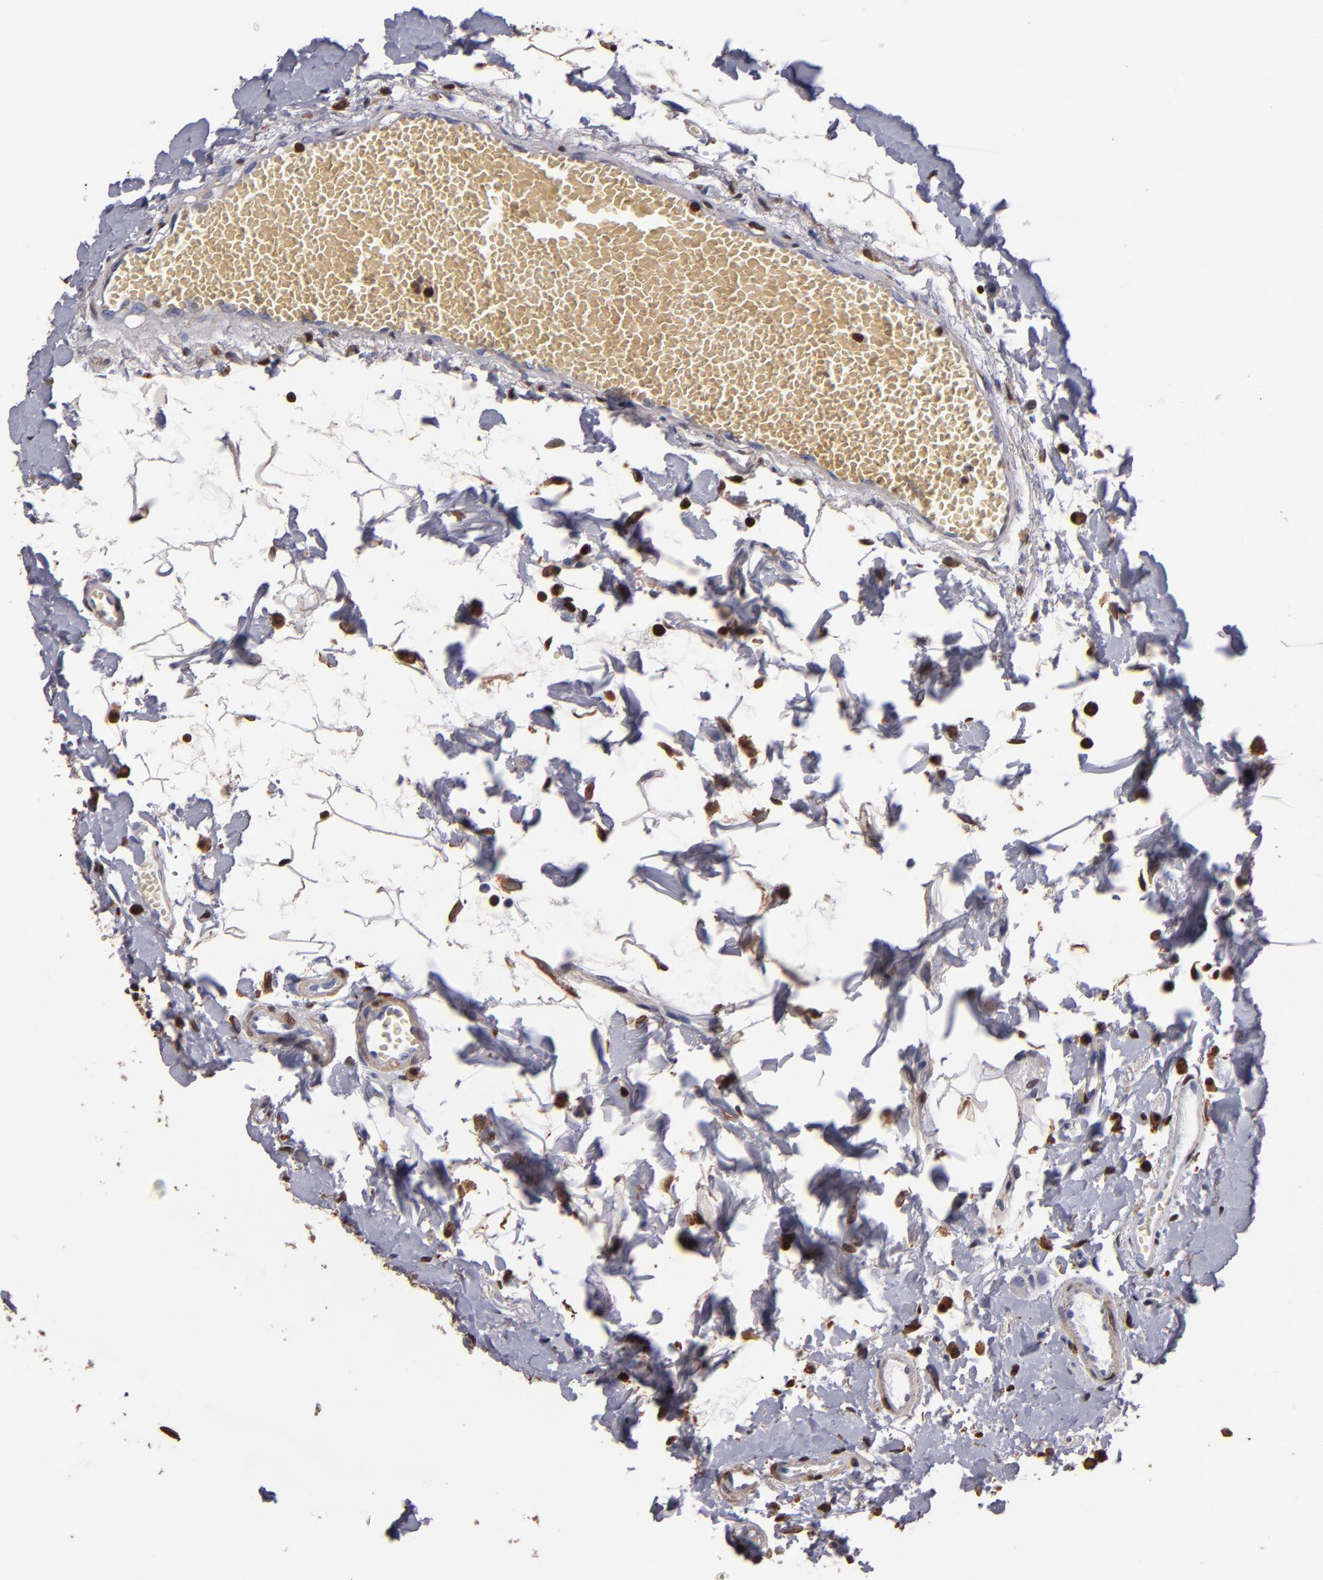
{"staining": {"intensity": "negative", "quantity": "none", "location": "none"}, "tissue": "small intestine", "cell_type": "Glandular cells", "image_type": "normal", "snomed": [{"axis": "morphology", "description": "Normal tissue, NOS"}, {"axis": "topography", "description": "Small intestine"}], "caption": "DAB immunohistochemical staining of unremarkable small intestine exhibits no significant expression in glandular cells.", "gene": "S100A4", "patient": {"sex": "female", "age": 61}}